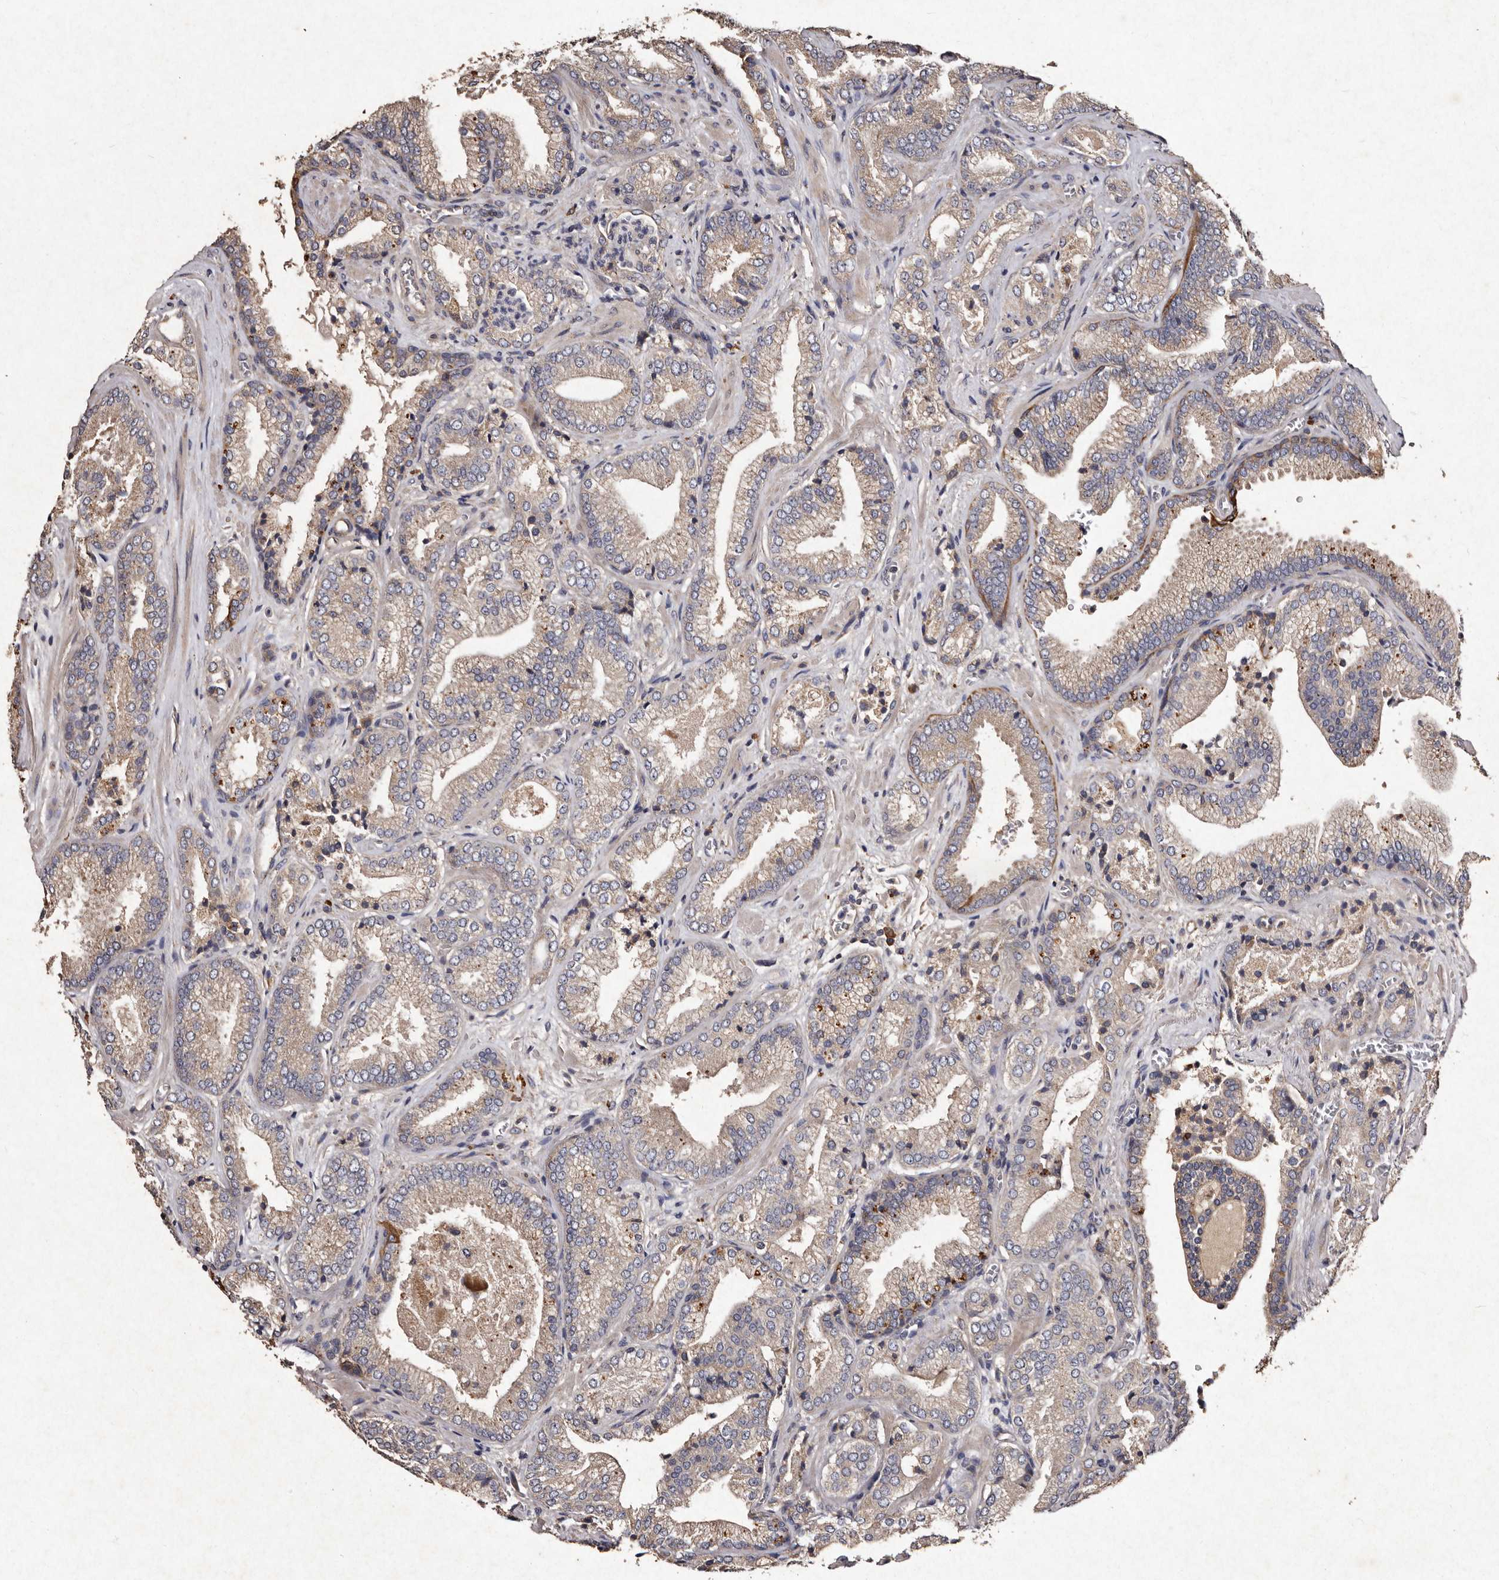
{"staining": {"intensity": "weak", "quantity": "<25%", "location": "cytoplasmic/membranous"}, "tissue": "prostate cancer", "cell_type": "Tumor cells", "image_type": "cancer", "snomed": [{"axis": "morphology", "description": "Adenocarcinoma, Low grade"}, {"axis": "topography", "description": "Prostate"}], "caption": "High power microscopy photomicrograph of an immunohistochemistry photomicrograph of prostate cancer, revealing no significant staining in tumor cells. (Stains: DAB (3,3'-diaminobenzidine) immunohistochemistry (IHC) with hematoxylin counter stain, Microscopy: brightfield microscopy at high magnification).", "gene": "TFB1M", "patient": {"sex": "male", "age": 62}}